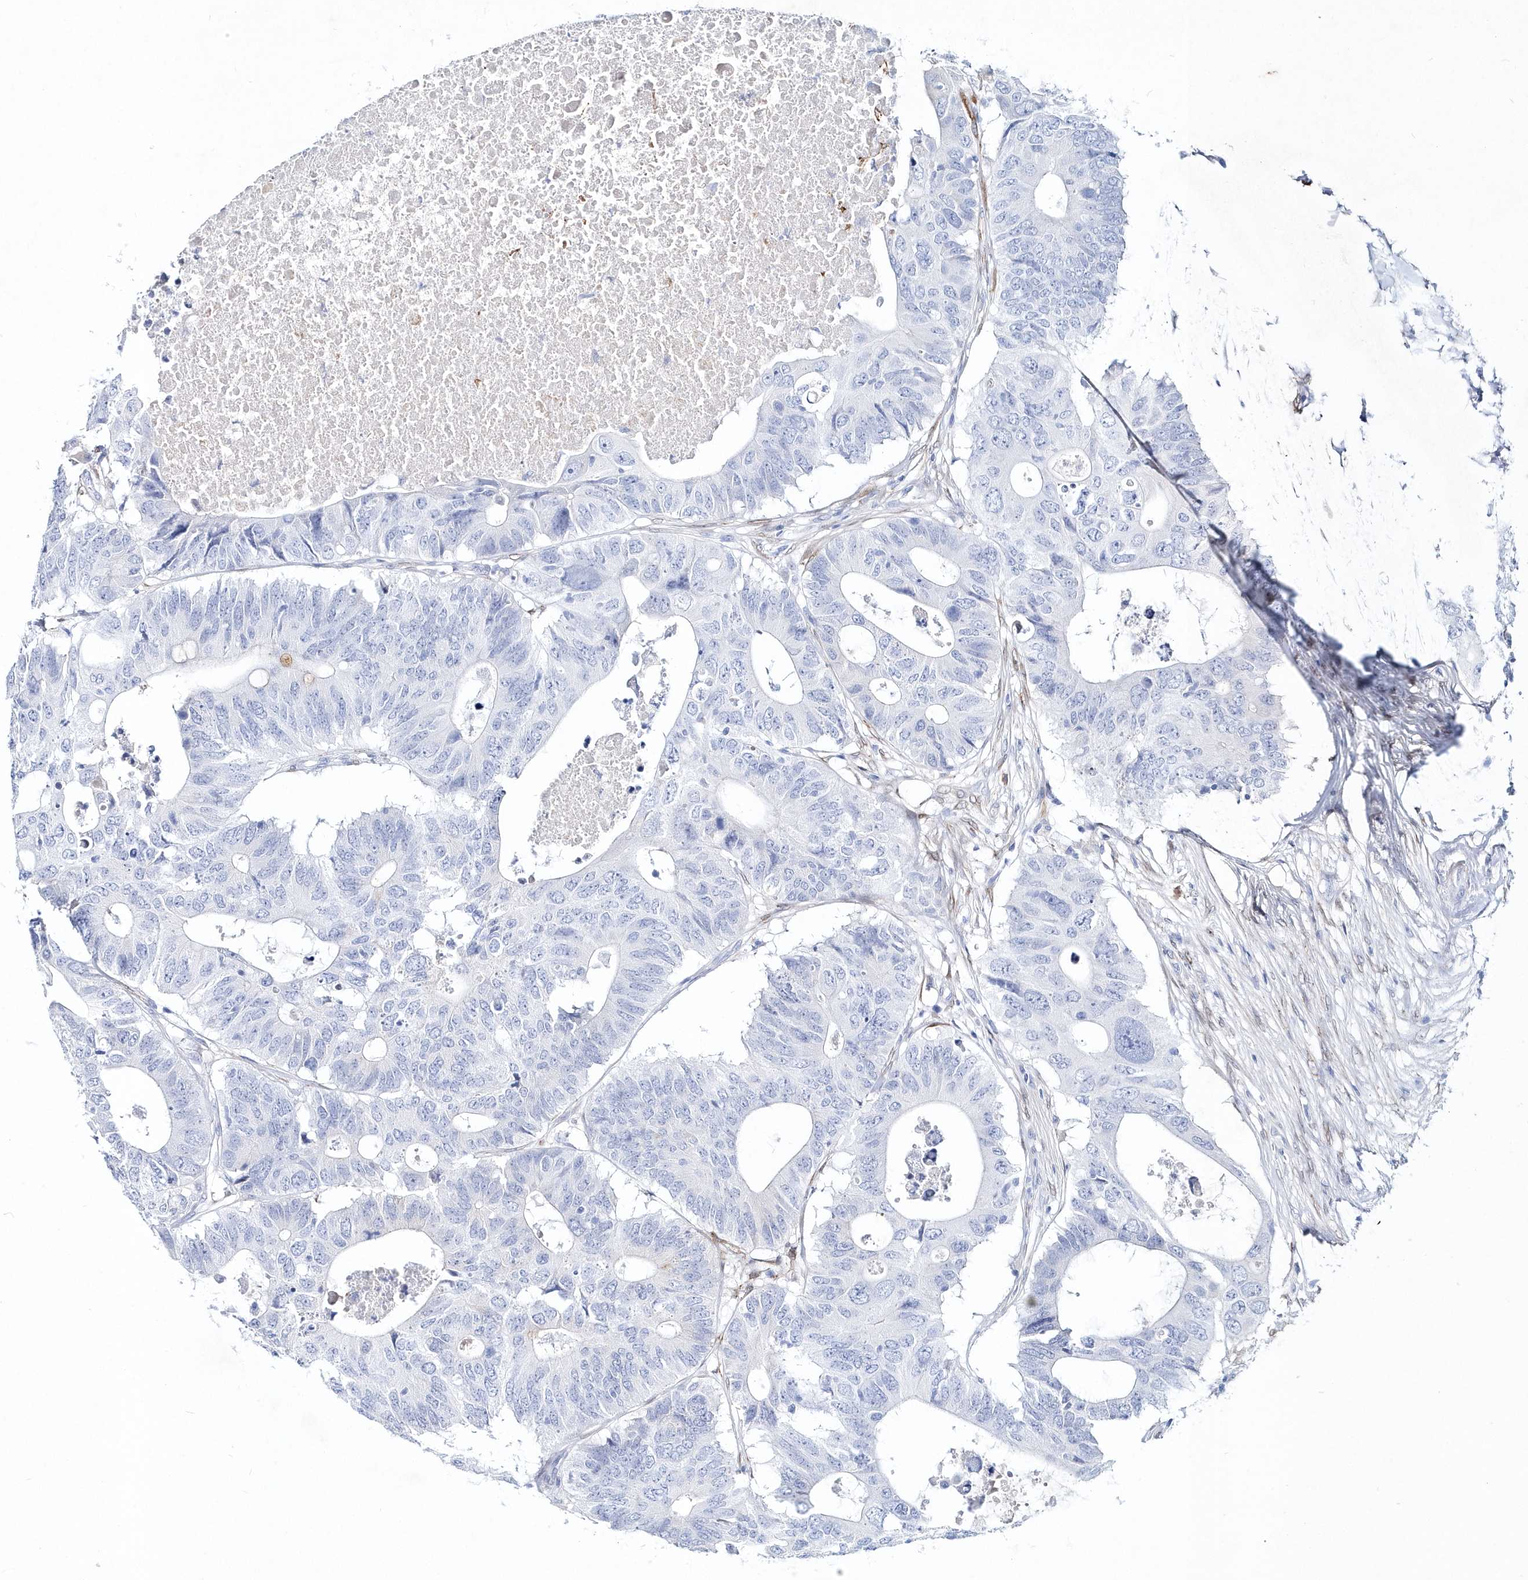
{"staining": {"intensity": "negative", "quantity": "none", "location": "none"}, "tissue": "colorectal cancer", "cell_type": "Tumor cells", "image_type": "cancer", "snomed": [{"axis": "morphology", "description": "Adenocarcinoma, NOS"}, {"axis": "topography", "description": "Colon"}], "caption": "Histopathology image shows no significant protein staining in tumor cells of colorectal cancer (adenocarcinoma).", "gene": "SPINK7", "patient": {"sex": "male", "age": 71}}